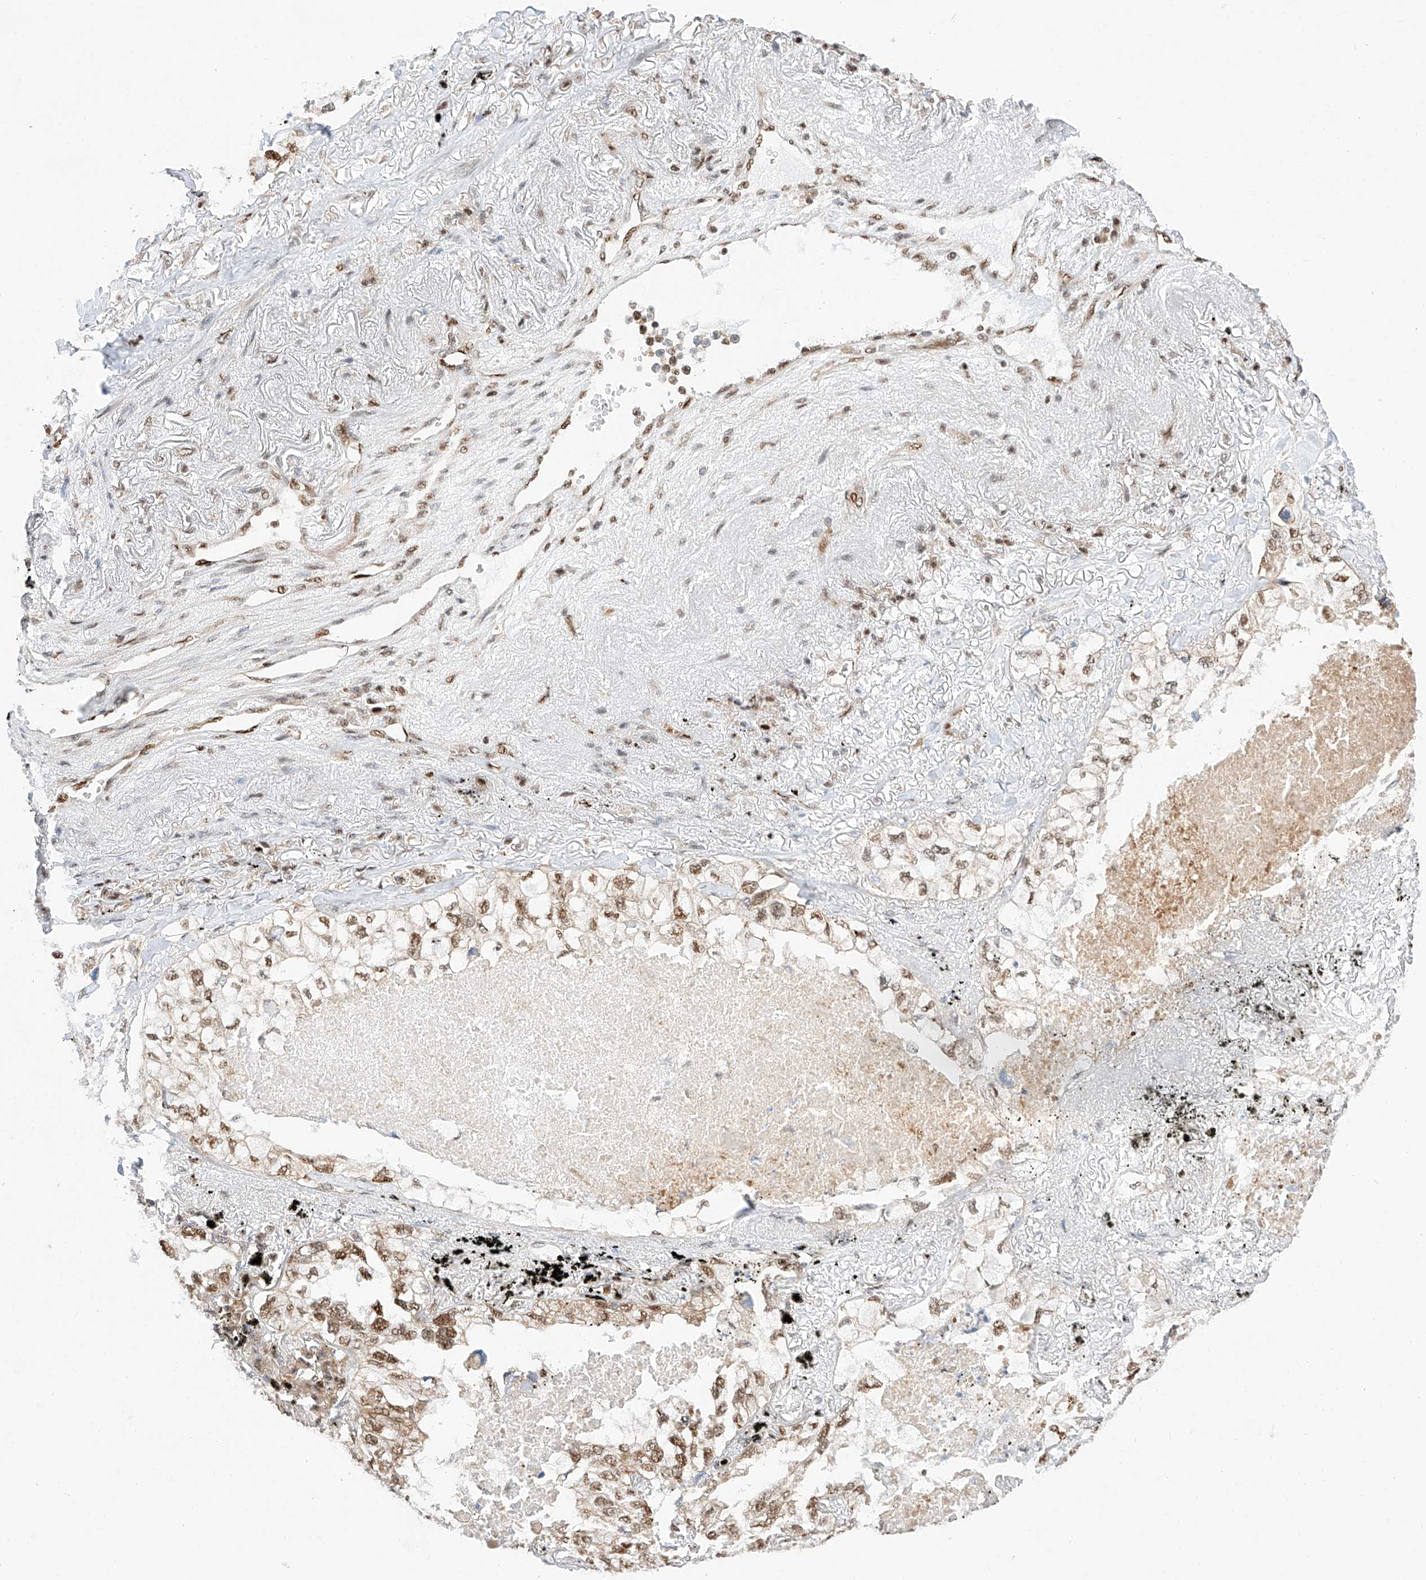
{"staining": {"intensity": "moderate", "quantity": ">75%", "location": "nuclear"}, "tissue": "lung cancer", "cell_type": "Tumor cells", "image_type": "cancer", "snomed": [{"axis": "morphology", "description": "Adenocarcinoma, NOS"}, {"axis": "topography", "description": "Lung"}], "caption": "Protein staining exhibits moderate nuclear positivity in approximately >75% of tumor cells in lung cancer (adenocarcinoma).", "gene": "HDAC9", "patient": {"sex": "male", "age": 65}}